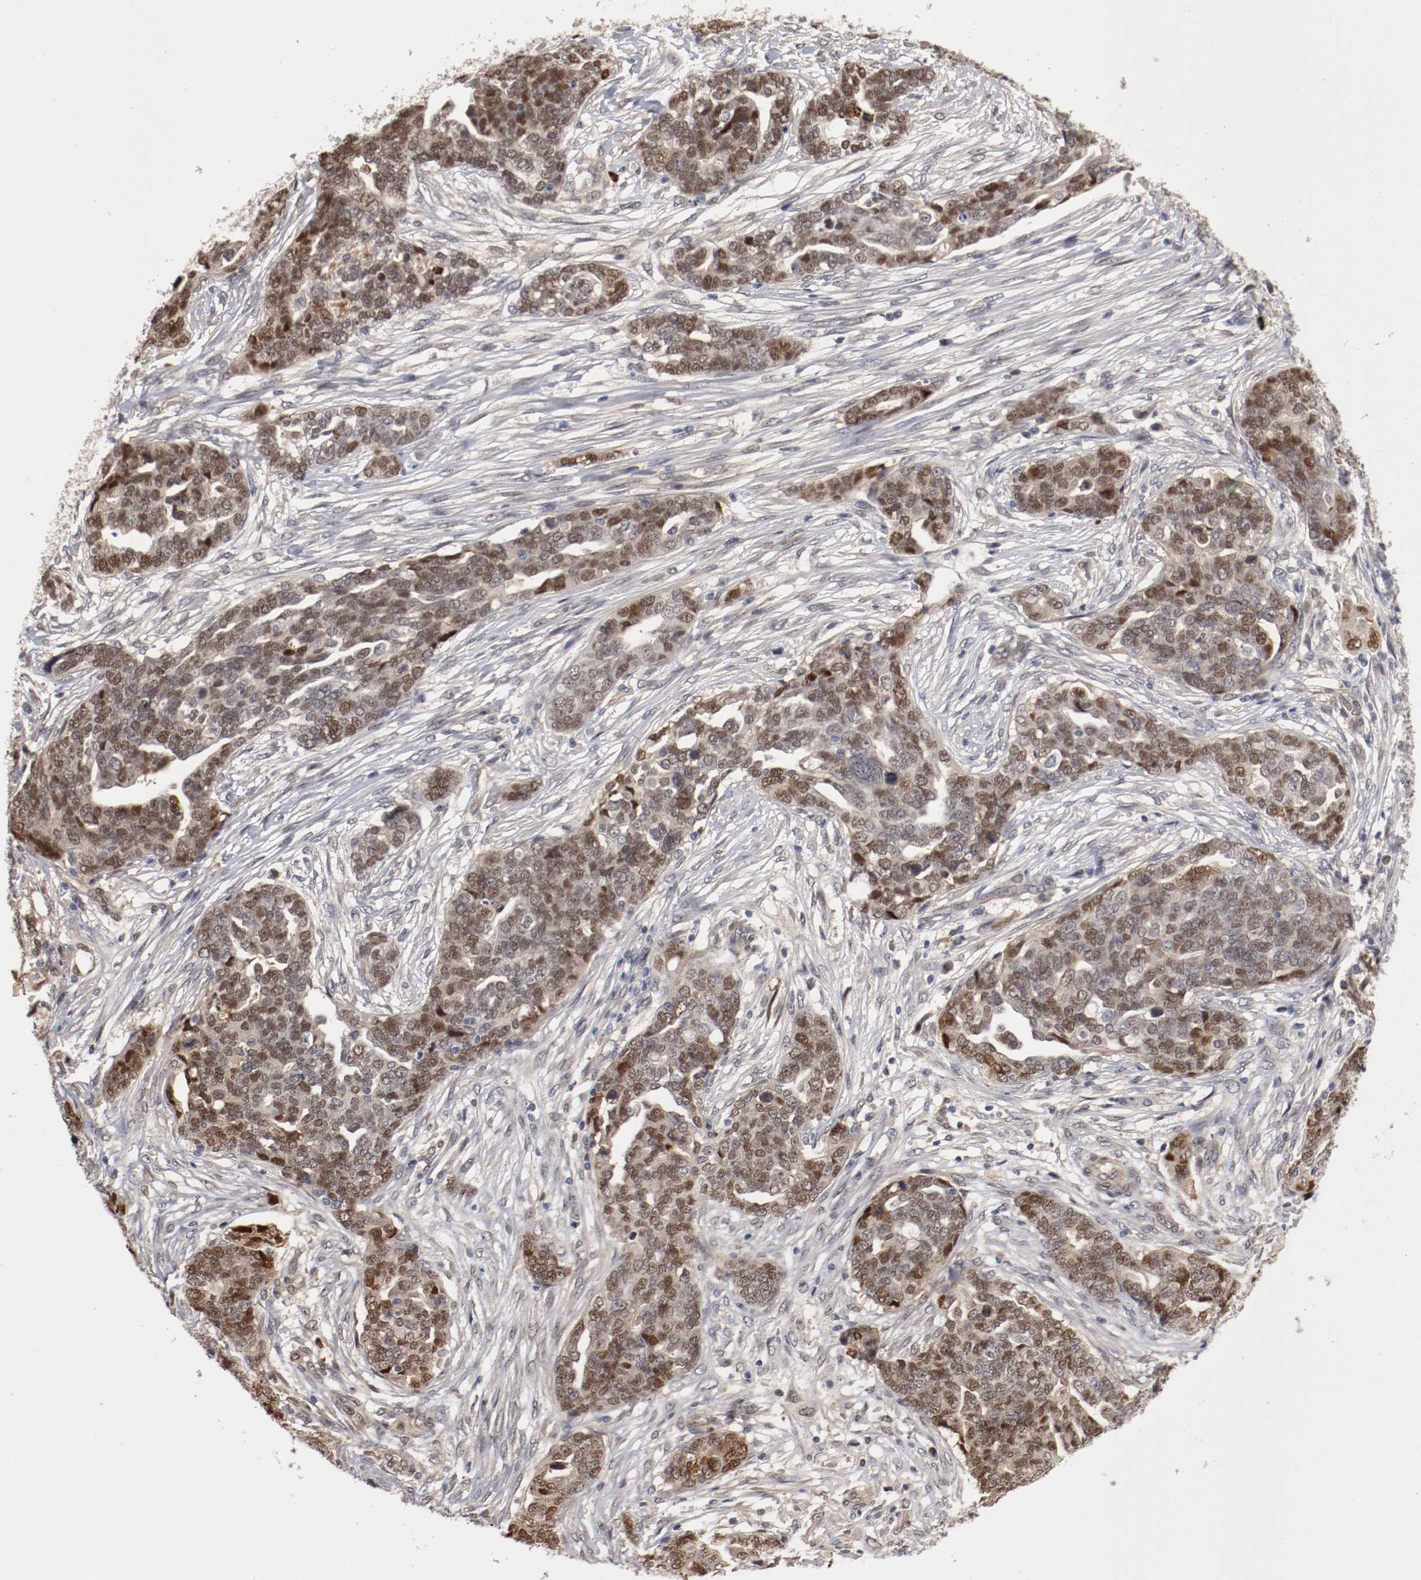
{"staining": {"intensity": "moderate", "quantity": "25%-75%", "location": "nuclear"}, "tissue": "ovarian cancer", "cell_type": "Tumor cells", "image_type": "cancer", "snomed": [{"axis": "morphology", "description": "Normal tissue, NOS"}, {"axis": "morphology", "description": "Cystadenocarcinoma, serous, NOS"}, {"axis": "topography", "description": "Fallopian tube"}, {"axis": "topography", "description": "Ovary"}], "caption": "An image of ovarian serous cystadenocarcinoma stained for a protein displays moderate nuclear brown staining in tumor cells.", "gene": "DNMT3B", "patient": {"sex": "female", "age": 56}}